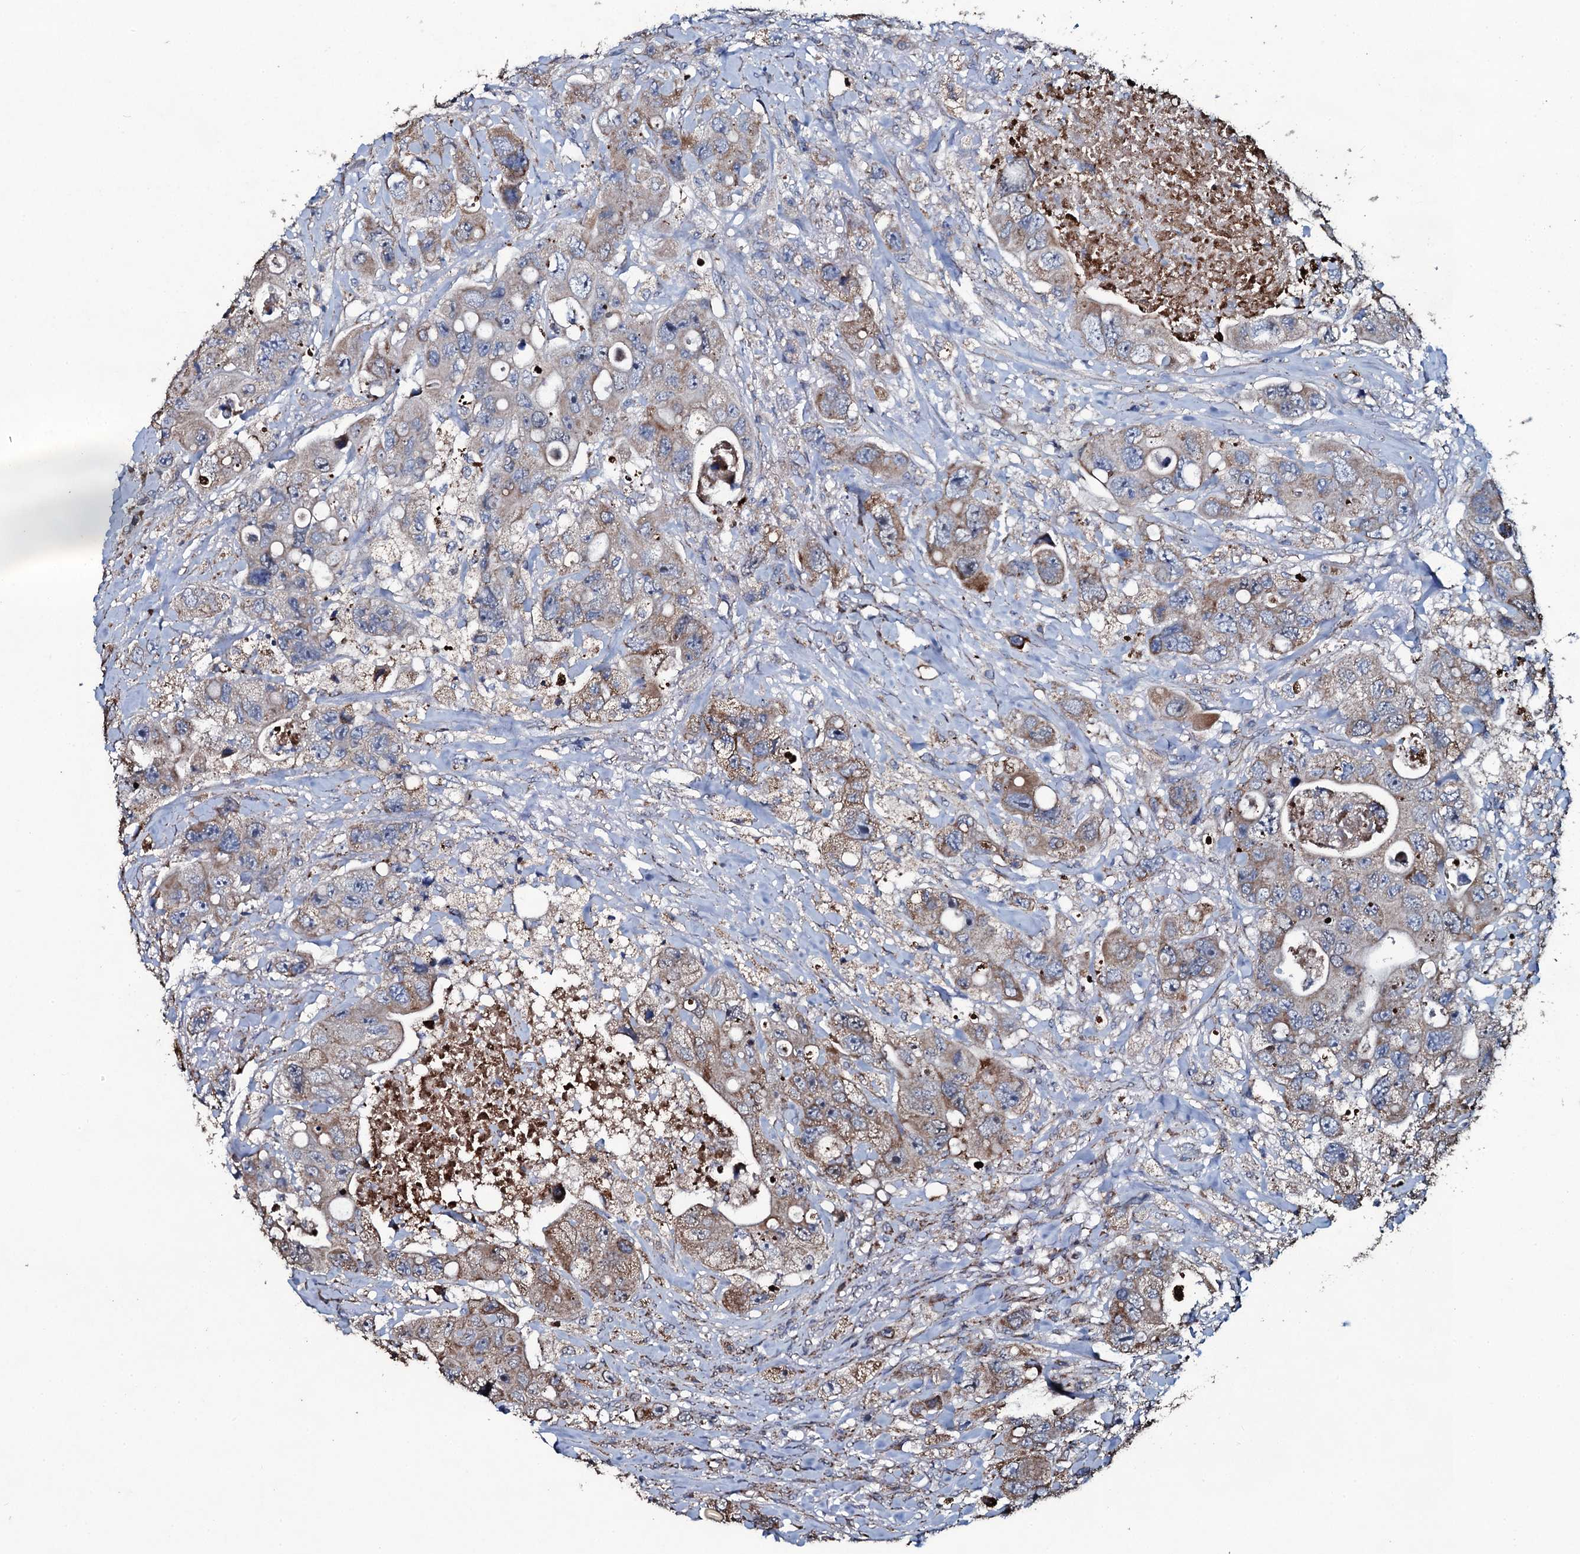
{"staining": {"intensity": "moderate", "quantity": "25%-75%", "location": "cytoplasmic/membranous"}, "tissue": "colorectal cancer", "cell_type": "Tumor cells", "image_type": "cancer", "snomed": [{"axis": "morphology", "description": "Adenocarcinoma, NOS"}, {"axis": "topography", "description": "Colon"}], "caption": "Approximately 25%-75% of tumor cells in human colorectal cancer display moderate cytoplasmic/membranous protein positivity as visualized by brown immunohistochemical staining.", "gene": "DYNC2I2", "patient": {"sex": "female", "age": 46}}